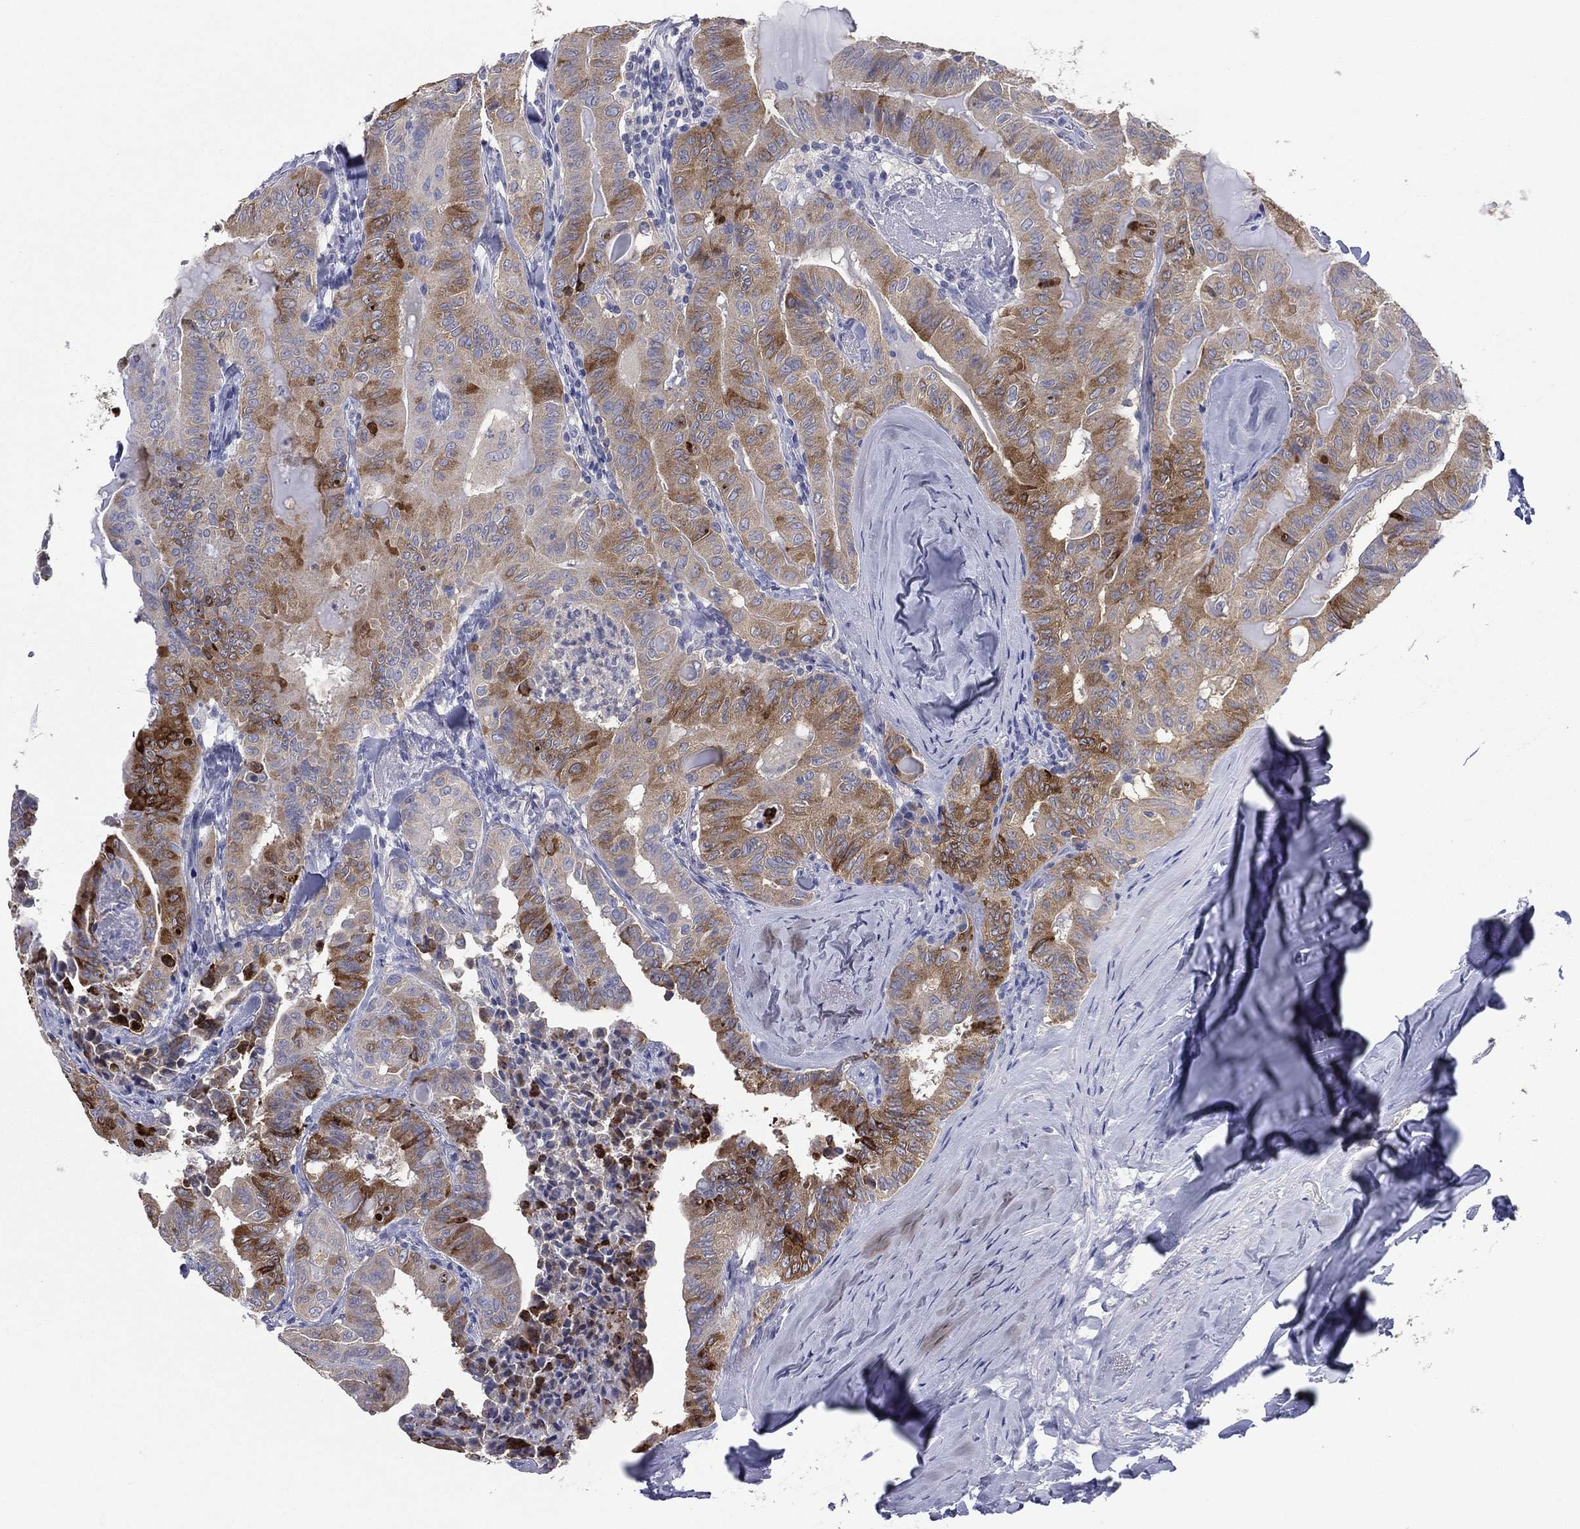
{"staining": {"intensity": "strong", "quantity": "25%-75%", "location": "cytoplasmic/membranous"}, "tissue": "thyroid cancer", "cell_type": "Tumor cells", "image_type": "cancer", "snomed": [{"axis": "morphology", "description": "Papillary adenocarcinoma, NOS"}, {"axis": "topography", "description": "Thyroid gland"}], "caption": "Immunohistochemistry (IHC) histopathology image of thyroid papillary adenocarcinoma stained for a protein (brown), which displays high levels of strong cytoplasmic/membranous expression in approximately 25%-75% of tumor cells.", "gene": "CES2", "patient": {"sex": "female", "age": 68}}